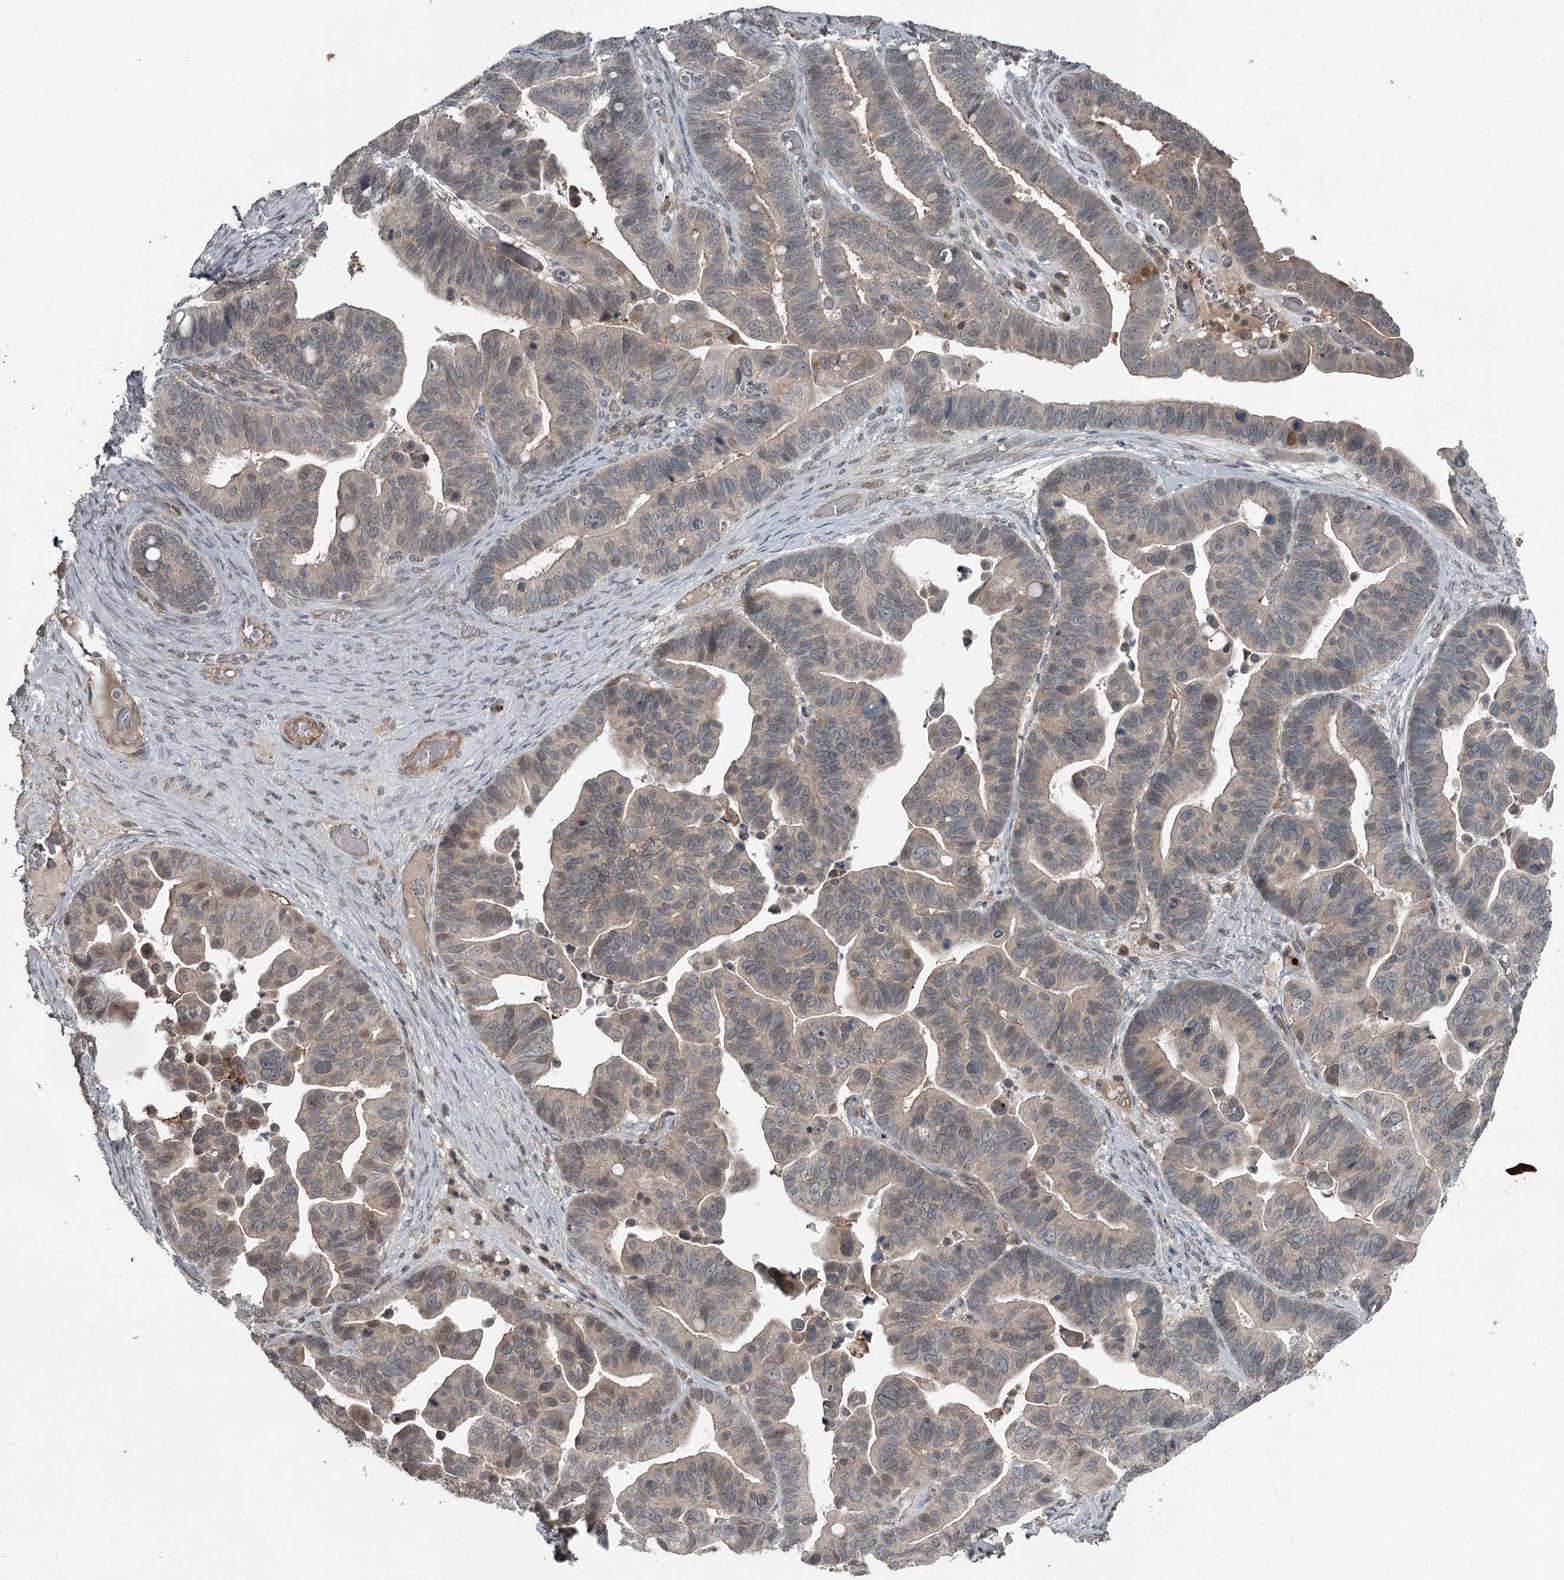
{"staining": {"intensity": "negative", "quantity": "none", "location": "none"}, "tissue": "ovarian cancer", "cell_type": "Tumor cells", "image_type": "cancer", "snomed": [{"axis": "morphology", "description": "Cystadenocarcinoma, serous, NOS"}, {"axis": "topography", "description": "Ovary"}], "caption": "Human ovarian serous cystadenocarcinoma stained for a protein using IHC reveals no expression in tumor cells.", "gene": "SLC39A8", "patient": {"sex": "female", "age": 56}}